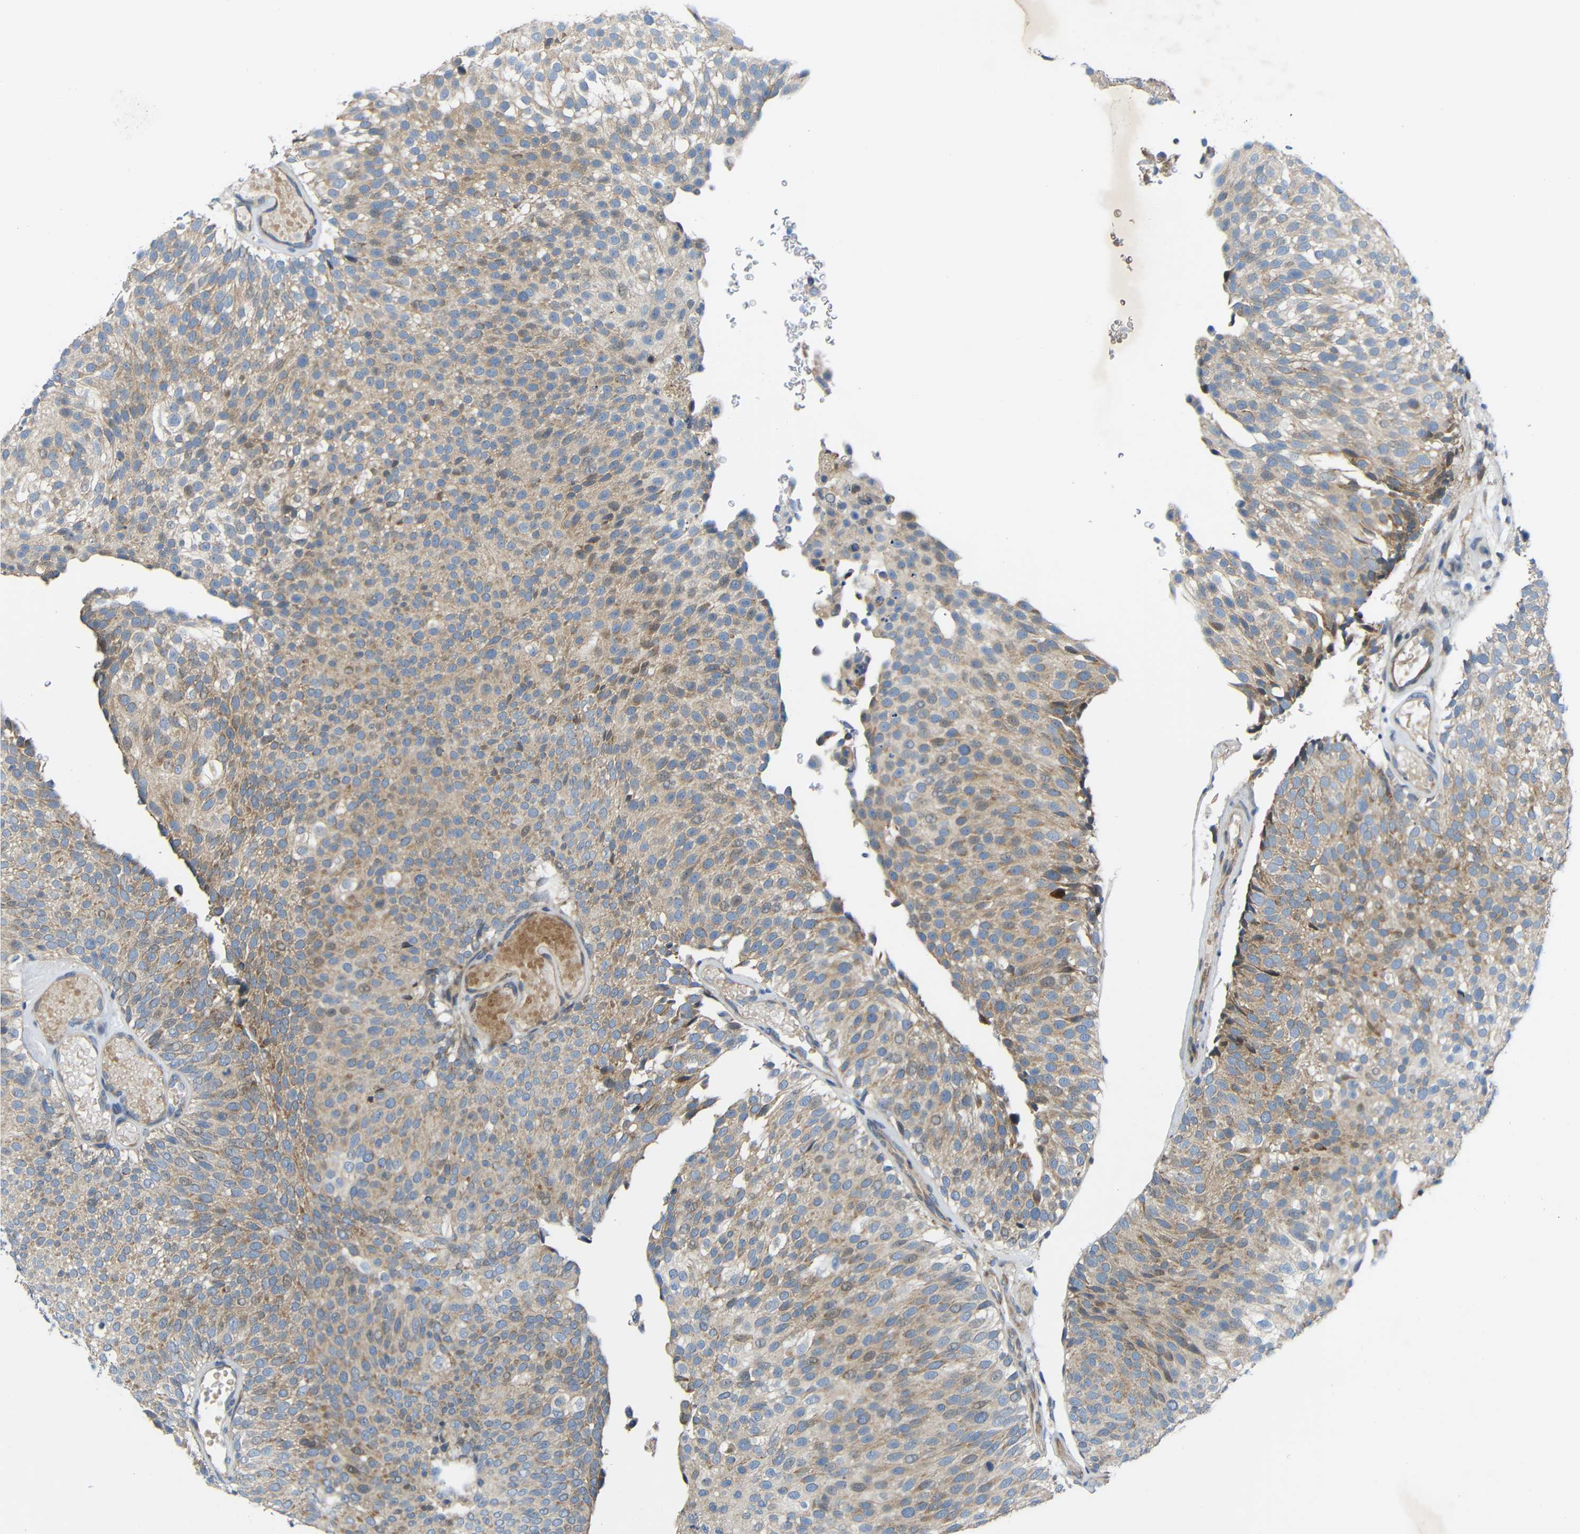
{"staining": {"intensity": "weak", "quantity": ">75%", "location": "cytoplasmic/membranous"}, "tissue": "urothelial cancer", "cell_type": "Tumor cells", "image_type": "cancer", "snomed": [{"axis": "morphology", "description": "Urothelial carcinoma, Low grade"}, {"axis": "topography", "description": "Urinary bladder"}], "caption": "Weak cytoplasmic/membranous protein staining is identified in about >75% of tumor cells in low-grade urothelial carcinoma.", "gene": "TMEM25", "patient": {"sex": "male", "age": 78}}